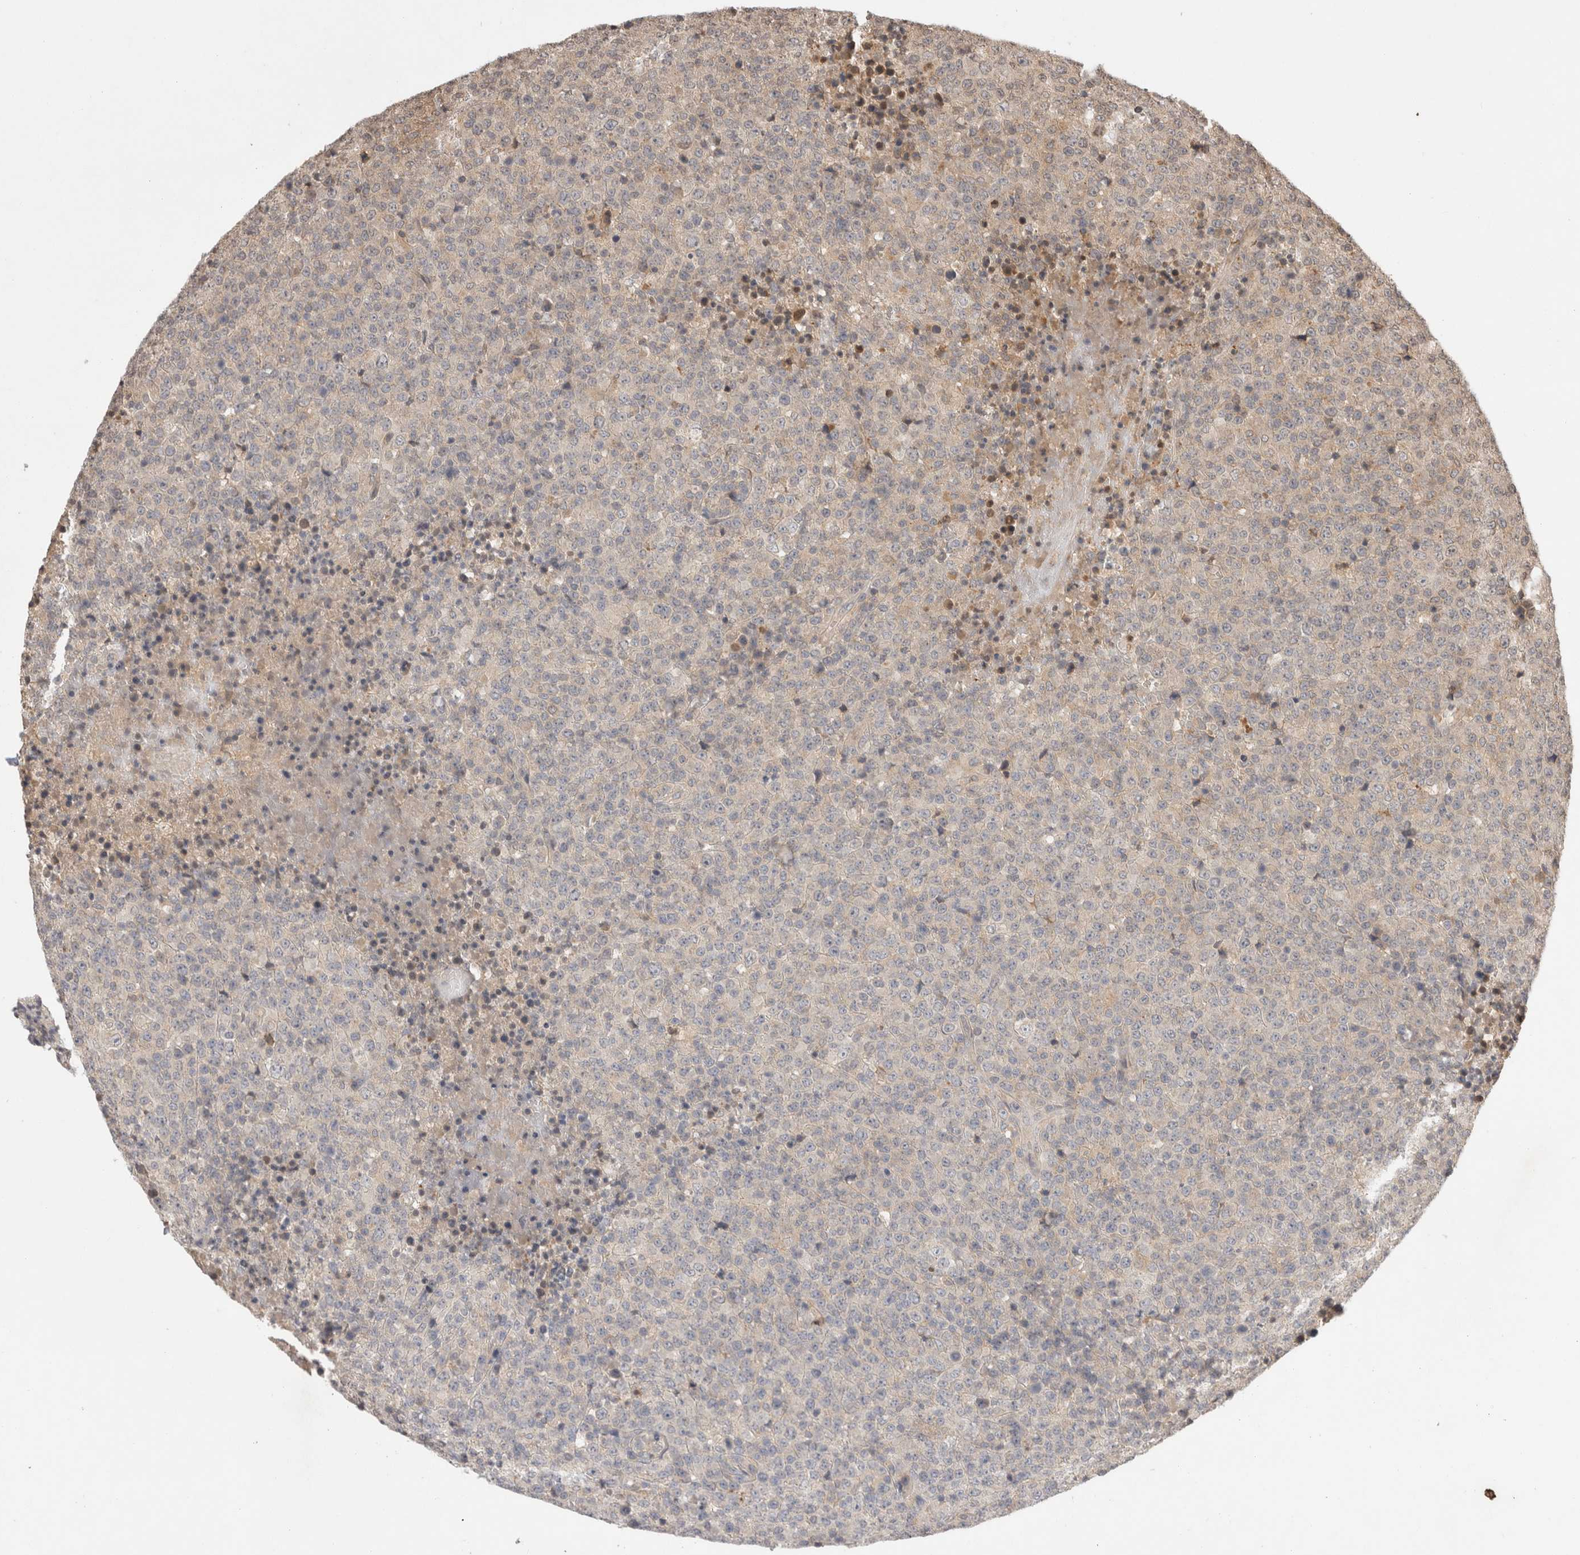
{"staining": {"intensity": "negative", "quantity": "none", "location": "none"}, "tissue": "lymphoma", "cell_type": "Tumor cells", "image_type": "cancer", "snomed": [{"axis": "morphology", "description": "Malignant lymphoma, non-Hodgkin's type, High grade"}, {"axis": "topography", "description": "Lymph node"}], "caption": "IHC image of neoplastic tissue: lymphoma stained with DAB (3,3'-diaminobenzidine) reveals no significant protein positivity in tumor cells. Nuclei are stained in blue.", "gene": "PRMT3", "patient": {"sex": "male", "age": 13}}